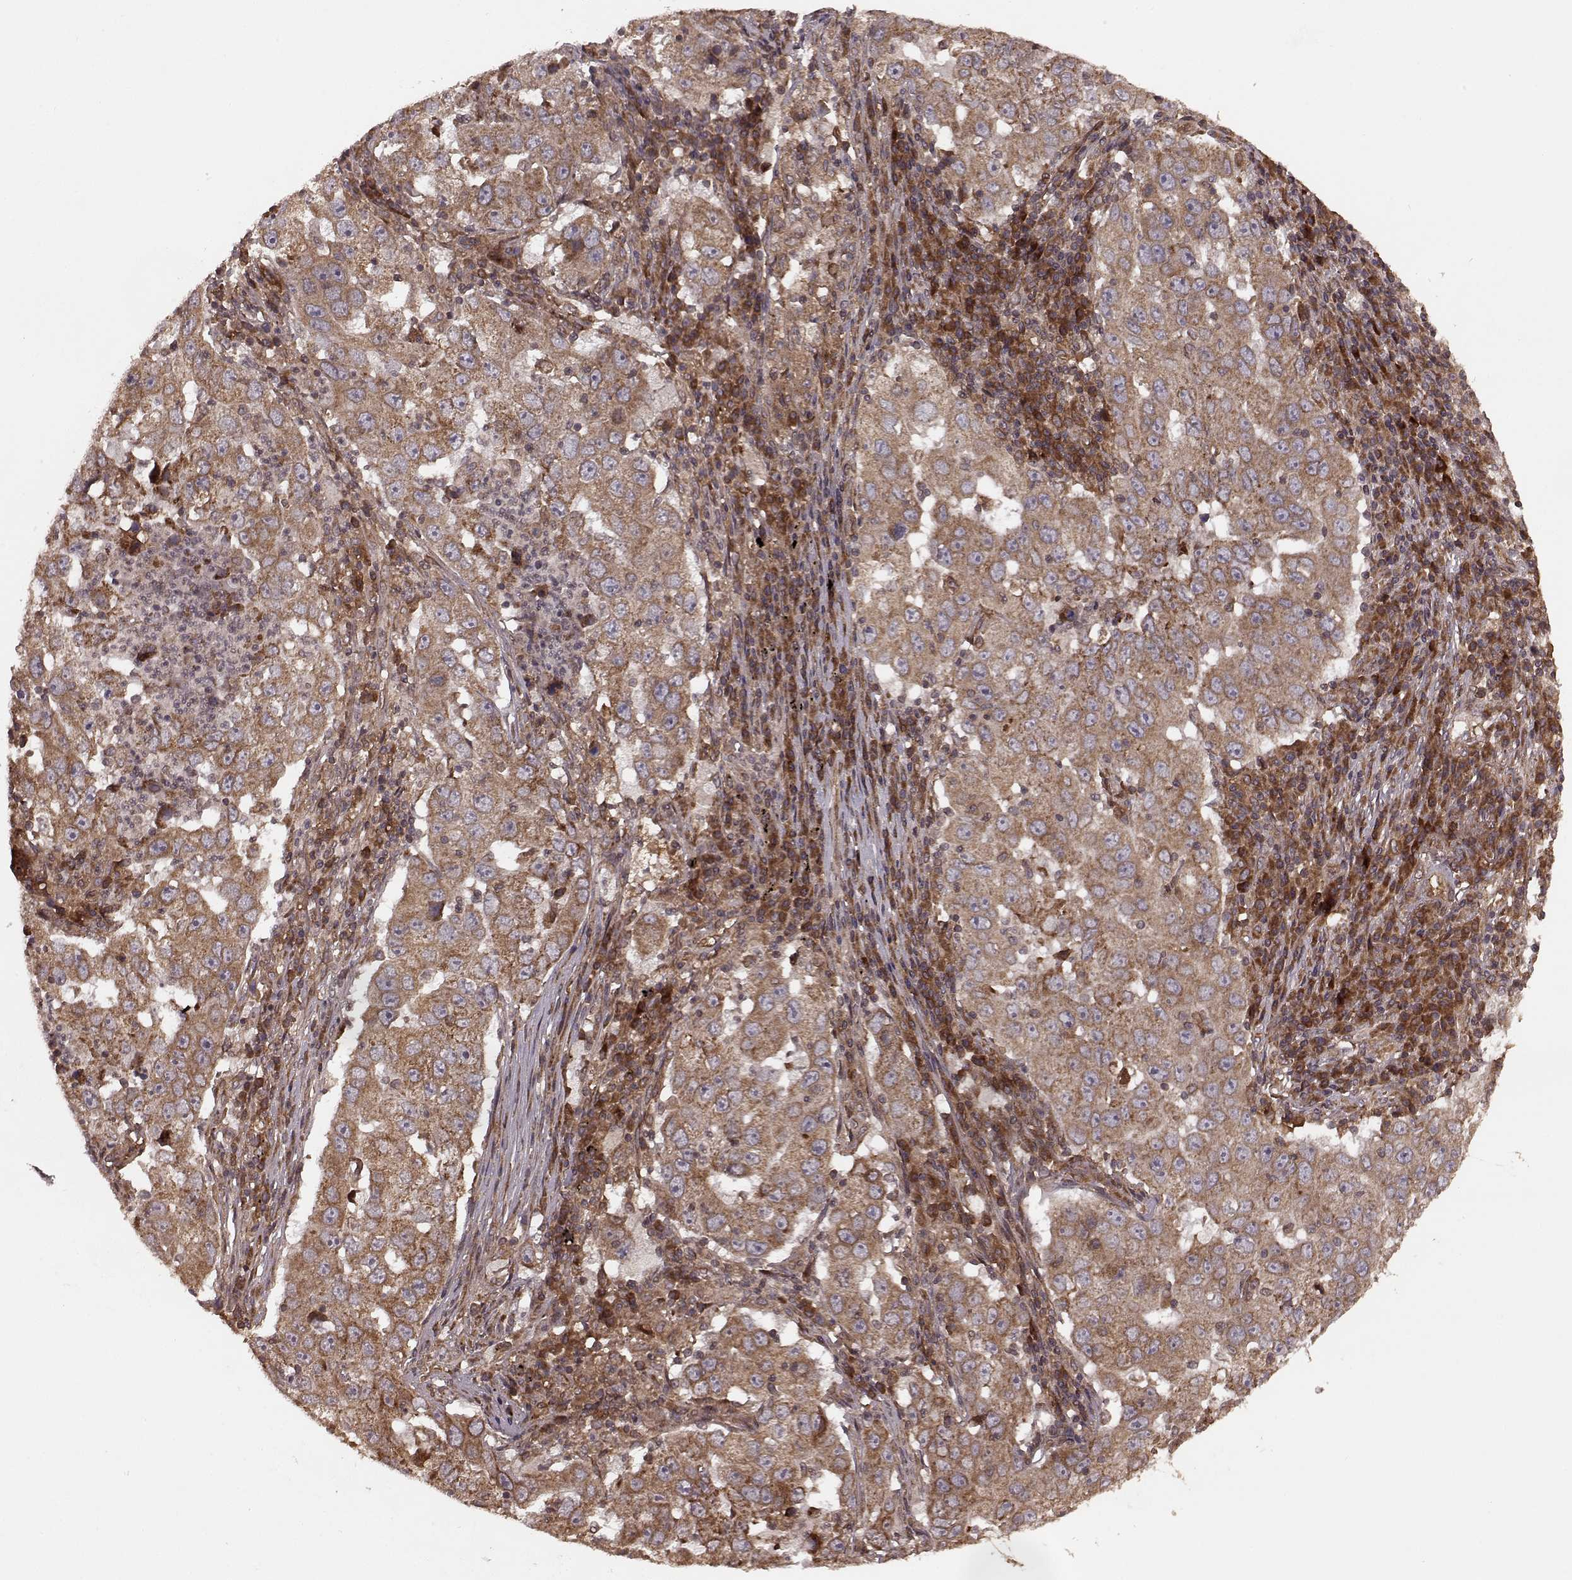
{"staining": {"intensity": "moderate", "quantity": ">75%", "location": "cytoplasmic/membranous"}, "tissue": "lung cancer", "cell_type": "Tumor cells", "image_type": "cancer", "snomed": [{"axis": "morphology", "description": "Adenocarcinoma, NOS"}, {"axis": "topography", "description": "Lung"}], "caption": "A medium amount of moderate cytoplasmic/membranous expression is identified in about >75% of tumor cells in lung adenocarcinoma tissue.", "gene": "AGPAT1", "patient": {"sex": "male", "age": 73}}